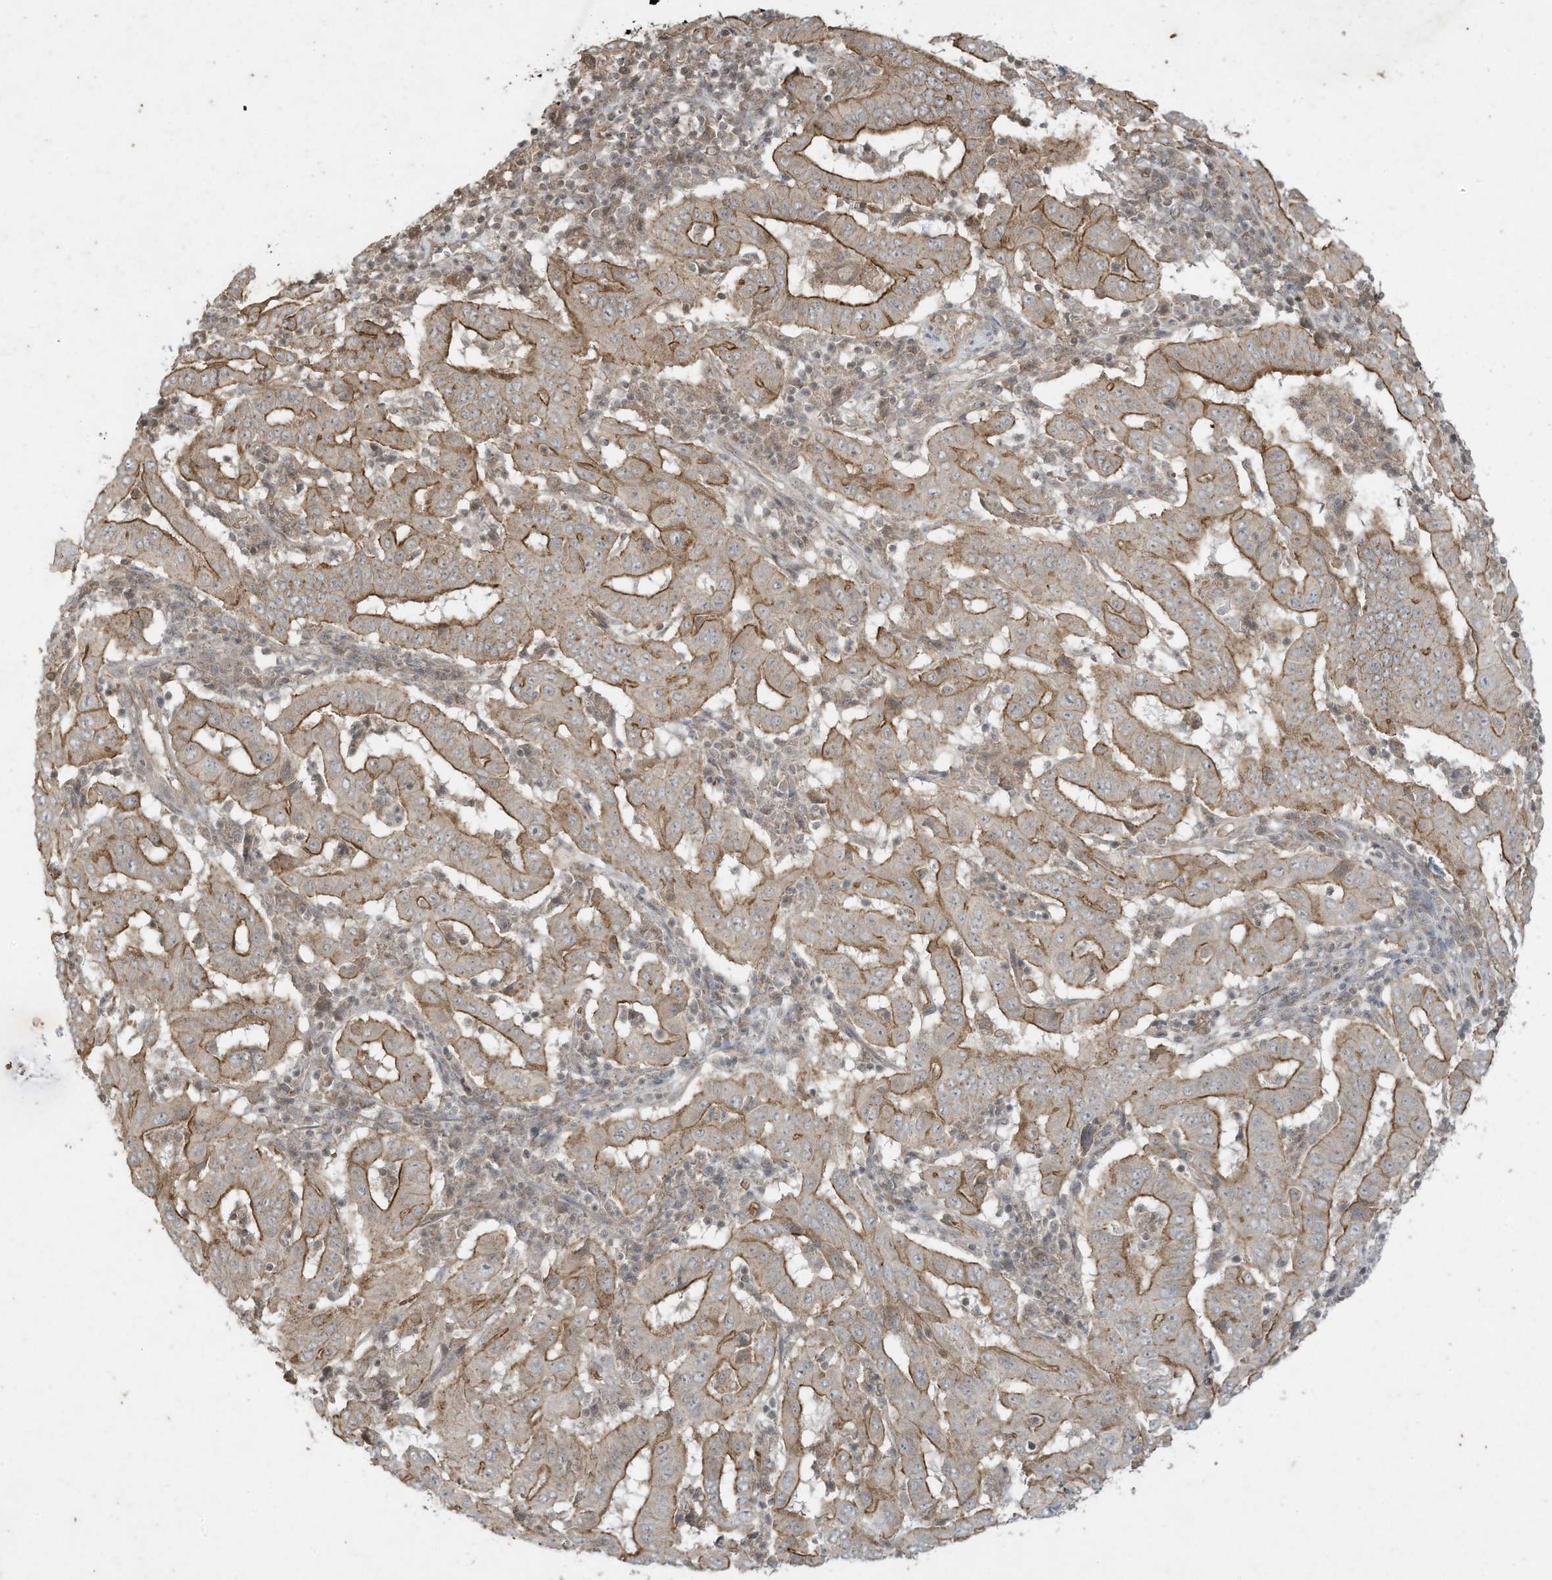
{"staining": {"intensity": "moderate", "quantity": ">75%", "location": "cytoplasmic/membranous"}, "tissue": "pancreatic cancer", "cell_type": "Tumor cells", "image_type": "cancer", "snomed": [{"axis": "morphology", "description": "Adenocarcinoma, NOS"}, {"axis": "topography", "description": "Pancreas"}], "caption": "Immunohistochemical staining of human pancreatic cancer (adenocarcinoma) displays moderate cytoplasmic/membranous protein staining in about >75% of tumor cells. (brown staining indicates protein expression, while blue staining denotes nuclei).", "gene": "MATN2", "patient": {"sex": "male", "age": 63}}